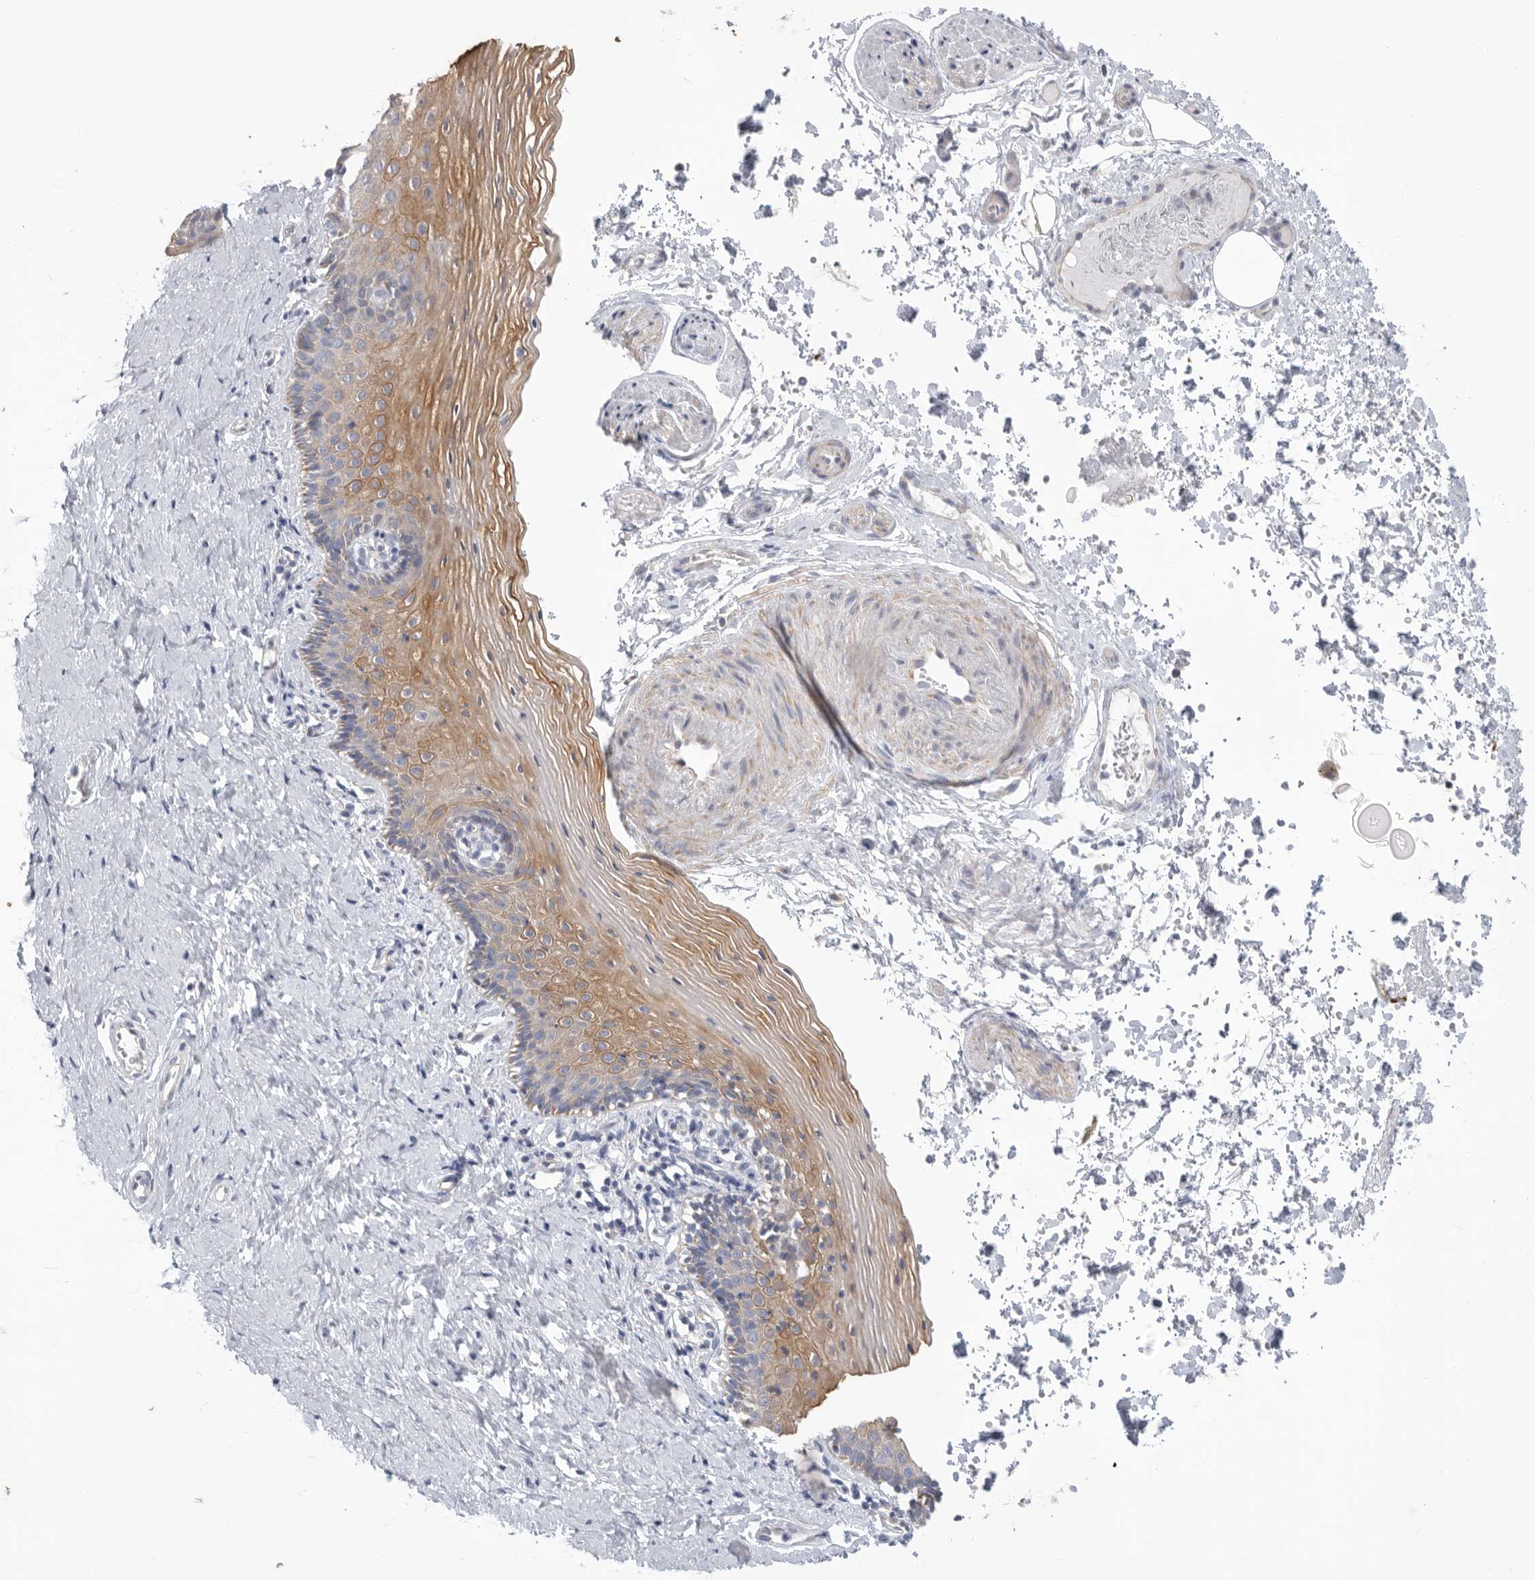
{"staining": {"intensity": "moderate", "quantity": ">75%", "location": "cytoplasmic/membranous"}, "tissue": "vagina", "cell_type": "Squamous epithelial cells", "image_type": "normal", "snomed": [{"axis": "morphology", "description": "Normal tissue, NOS"}, {"axis": "topography", "description": "Vagina"}], "caption": "Immunohistochemistry (DAB) staining of benign human vagina demonstrates moderate cytoplasmic/membranous protein staining in approximately >75% of squamous epithelial cells. The staining was performed using DAB (3,3'-diaminobenzidine), with brown indicating positive protein expression. Nuclei are stained blue with hematoxylin.", "gene": "MTFR1L", "patient": {"sex": "female", "age": 32}}